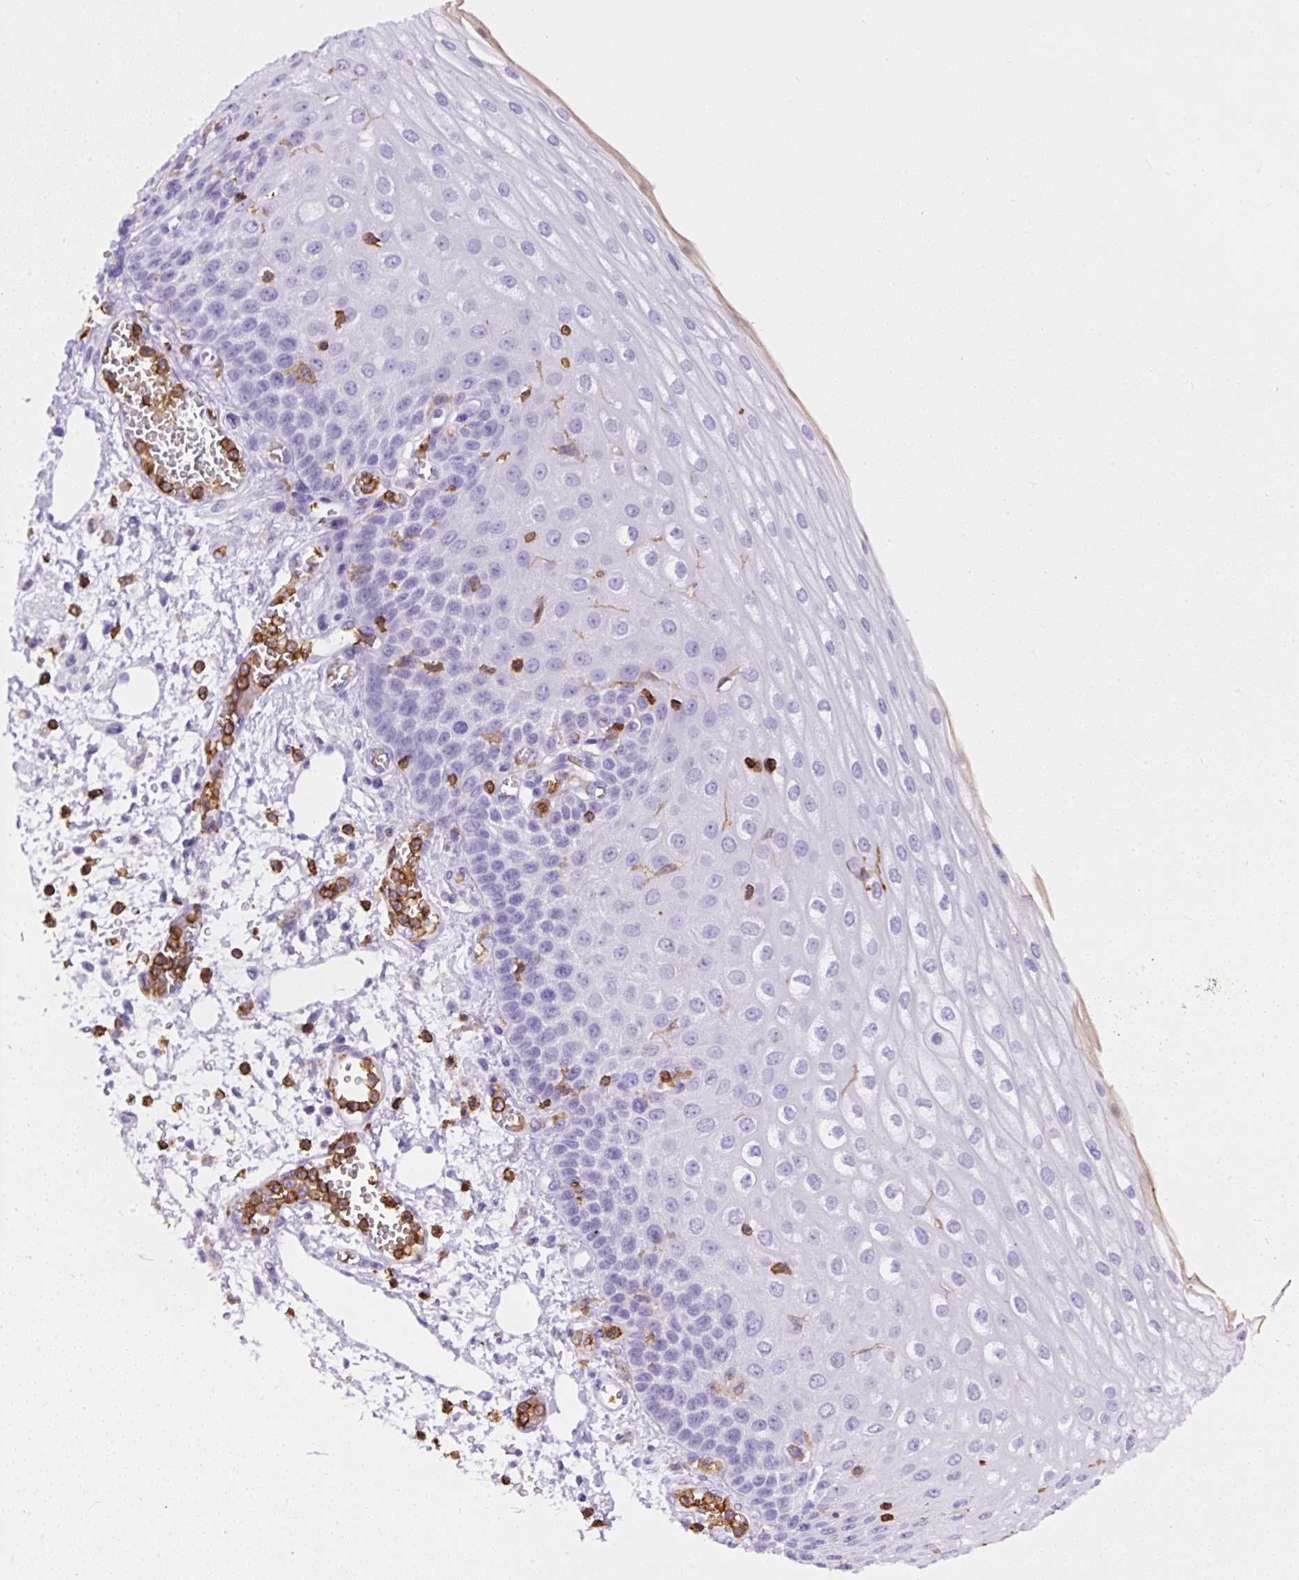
{"staining": {"intensity": "negative", "quantity": "none", "location": "none"}, "tissue": "esophagus", "cell_type": "Squamous epithelial cells", "image_type": "normal", "snomed": [{"axis": "morphology", "description": "Normal tissue, NOS"}, {"axis": "morphology", "description": "Adenocarcinoma, NOS"}, {"axis": "topography", "description": "Esophagus"}], "caption": "A high-resolution image shows immunohistochemistry staining of benign esophagus, which displays no significant staining in squamous epithelial cells. (DAB immunohistochemistry (IHC) with hematoxylin counter stain).", "gene": "FAM228B", "patient": {"sex": "male", "age": 81}}